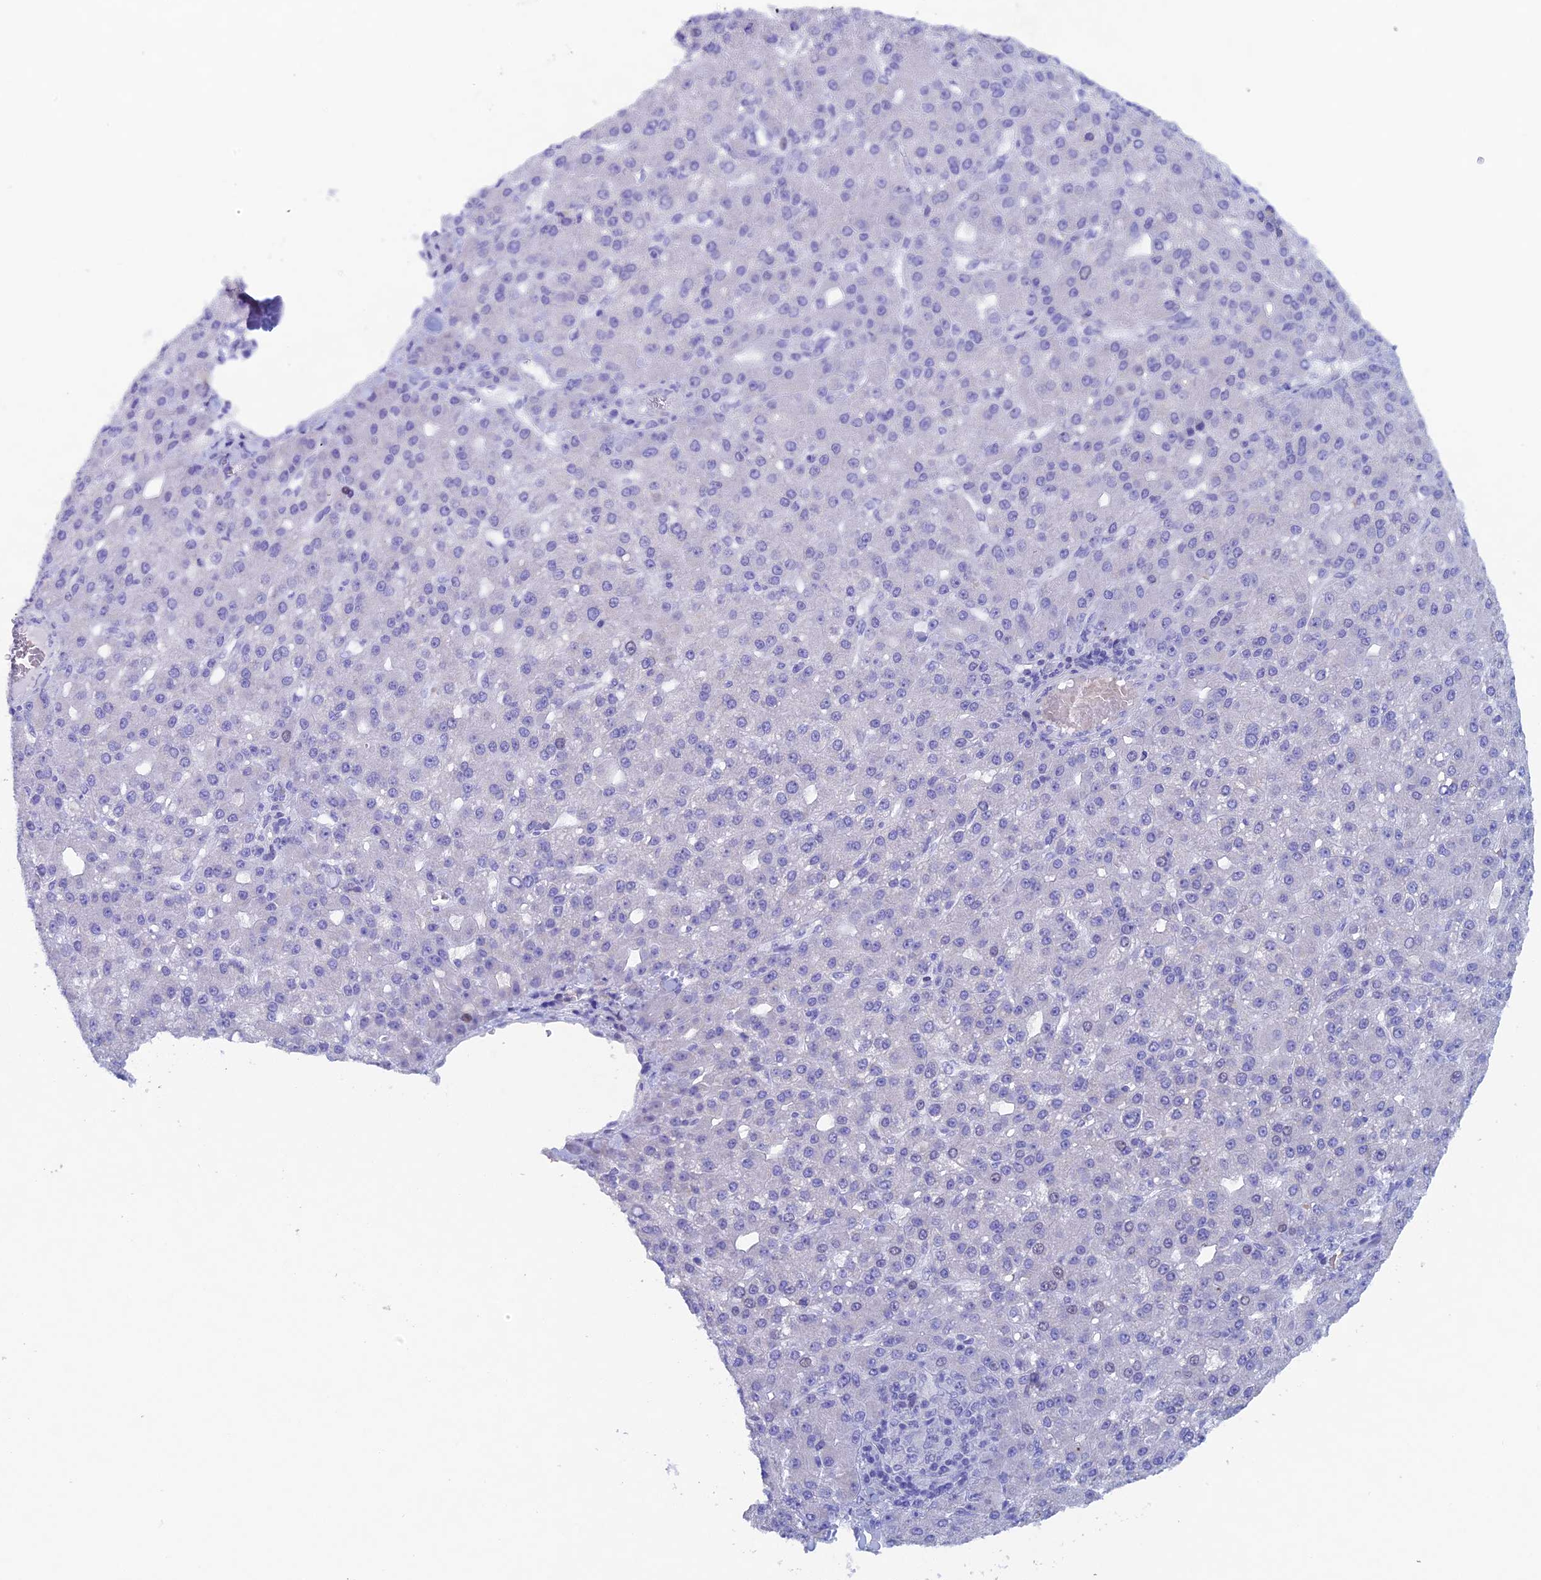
{"staining": {"intensity": "negative", "quantity": "none", "location": "none"}, "tissue": "liver cancer", "cell_type": "Tumor cells", "image_type": "cancer", "snomed": [{"axis": "morphology", "description": "Carcinoma, Hepatocellular, NOS"}, {"axis": "topography", "description": "Liver"}], "caption": "DAB immunohistochemical staining of human hepatocellular carcinoma (liver) displays no significant expression in tumor cells.", "gene": "PSMC3IP", "patient": {"sex": "male", "age": 67}}